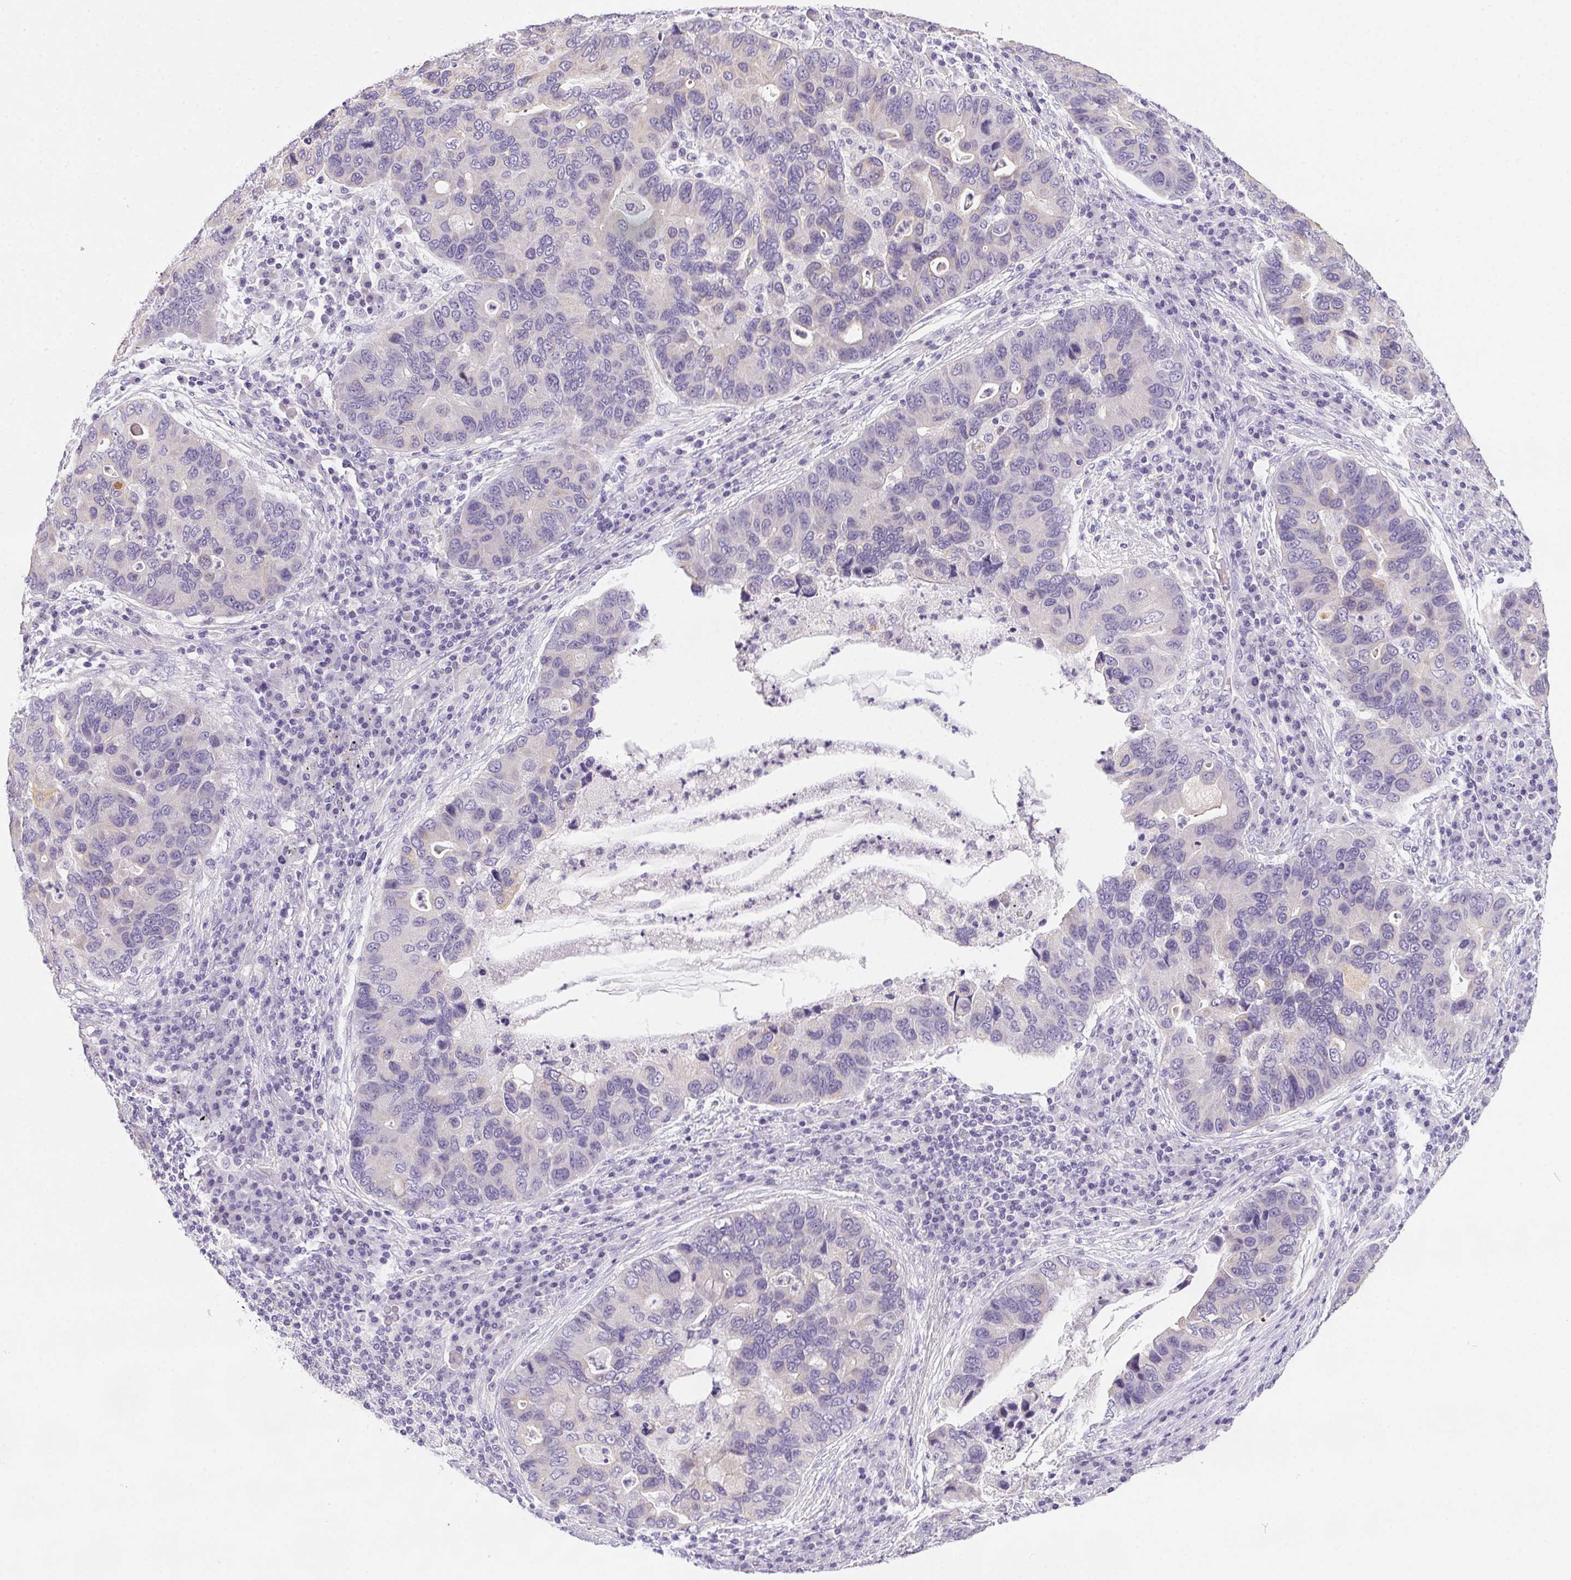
{"staining": {"intensity": "negative", "quantity": "none", "location": "none"}, "tissue": "lung cancer", "cell_type": "Tumor cells", "image_type": "cancer", "snomed": [{"axis": "morphology", "description": "Adenocarcinoma, NOS"}, {"axis": "morphology", "description": "Adenocarcinoma, metastatic, NOS"}, {"axis": "topography", "description": "Lymph node"}, {"axis": "topography", "description": "Lung"}], "caption": "Immunohistochemistry of adenocarcinoma (lung) demonstrates no expression in tumor cells. The staining is performed using DAB brown chromogen with nuclei counter-stained in using hematoxylin.", "gene": "SLC17A7", "patient": {"sex": "female", "age": 54}}